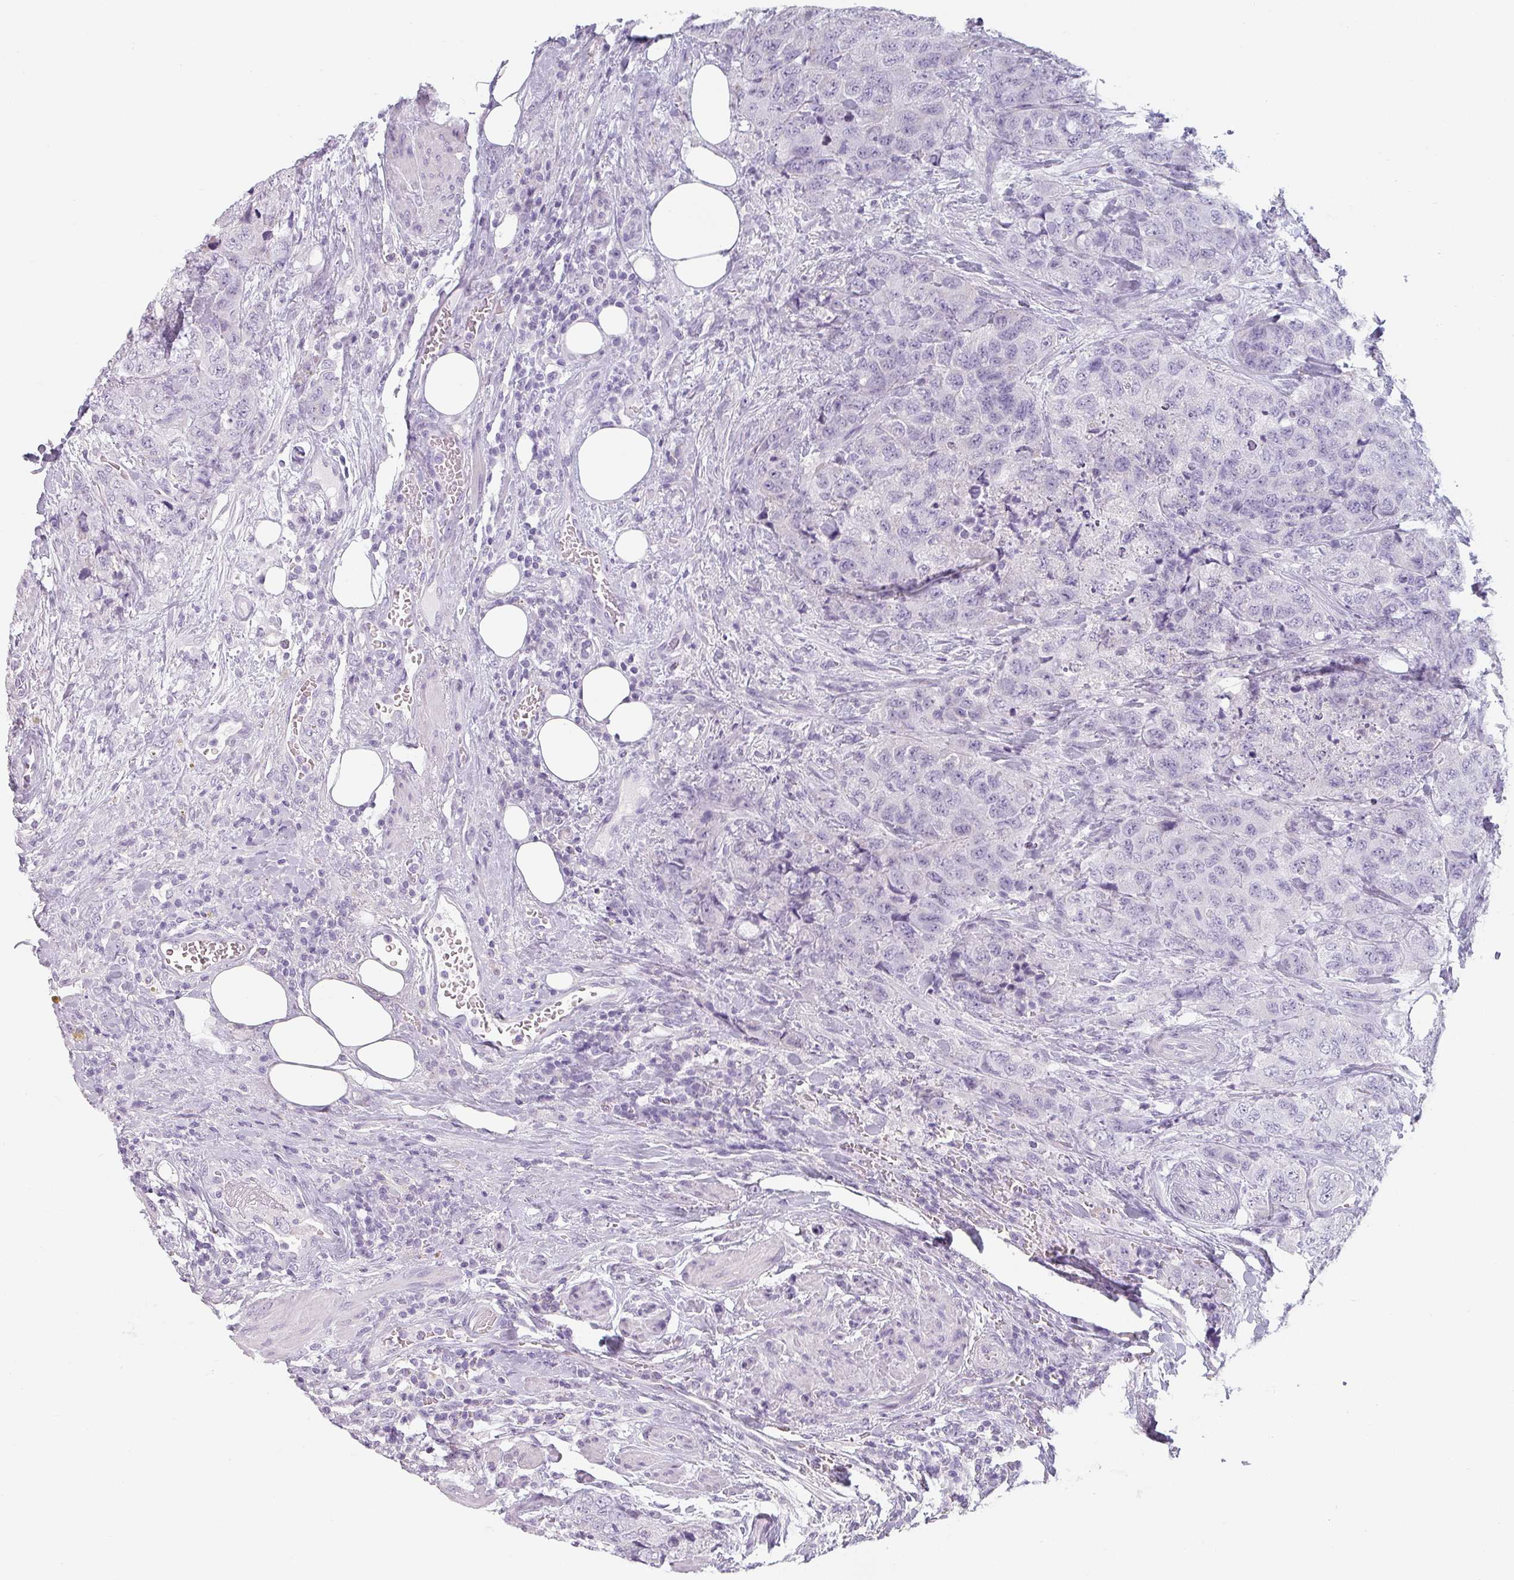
{"staining": {"intensity": "negative", "quantity": "none", "location": "none"}, "tissue": "urothelial cancer", "cell_type": "Tumor cells", "image_type": "cancer", "snomed": [{"axis": "morphology", "description": "Urothelial carcinoma, High grade"}, {"axis": "topography", "description": "Urinary bladder"}], "caption": "IHC of urothelial cancer reveals no staining in tumor cells. (DAB IHC with hematoxylin counter stain).", "gene": "SFTPA1", "patient": {"sex": "female", "age": 78}}